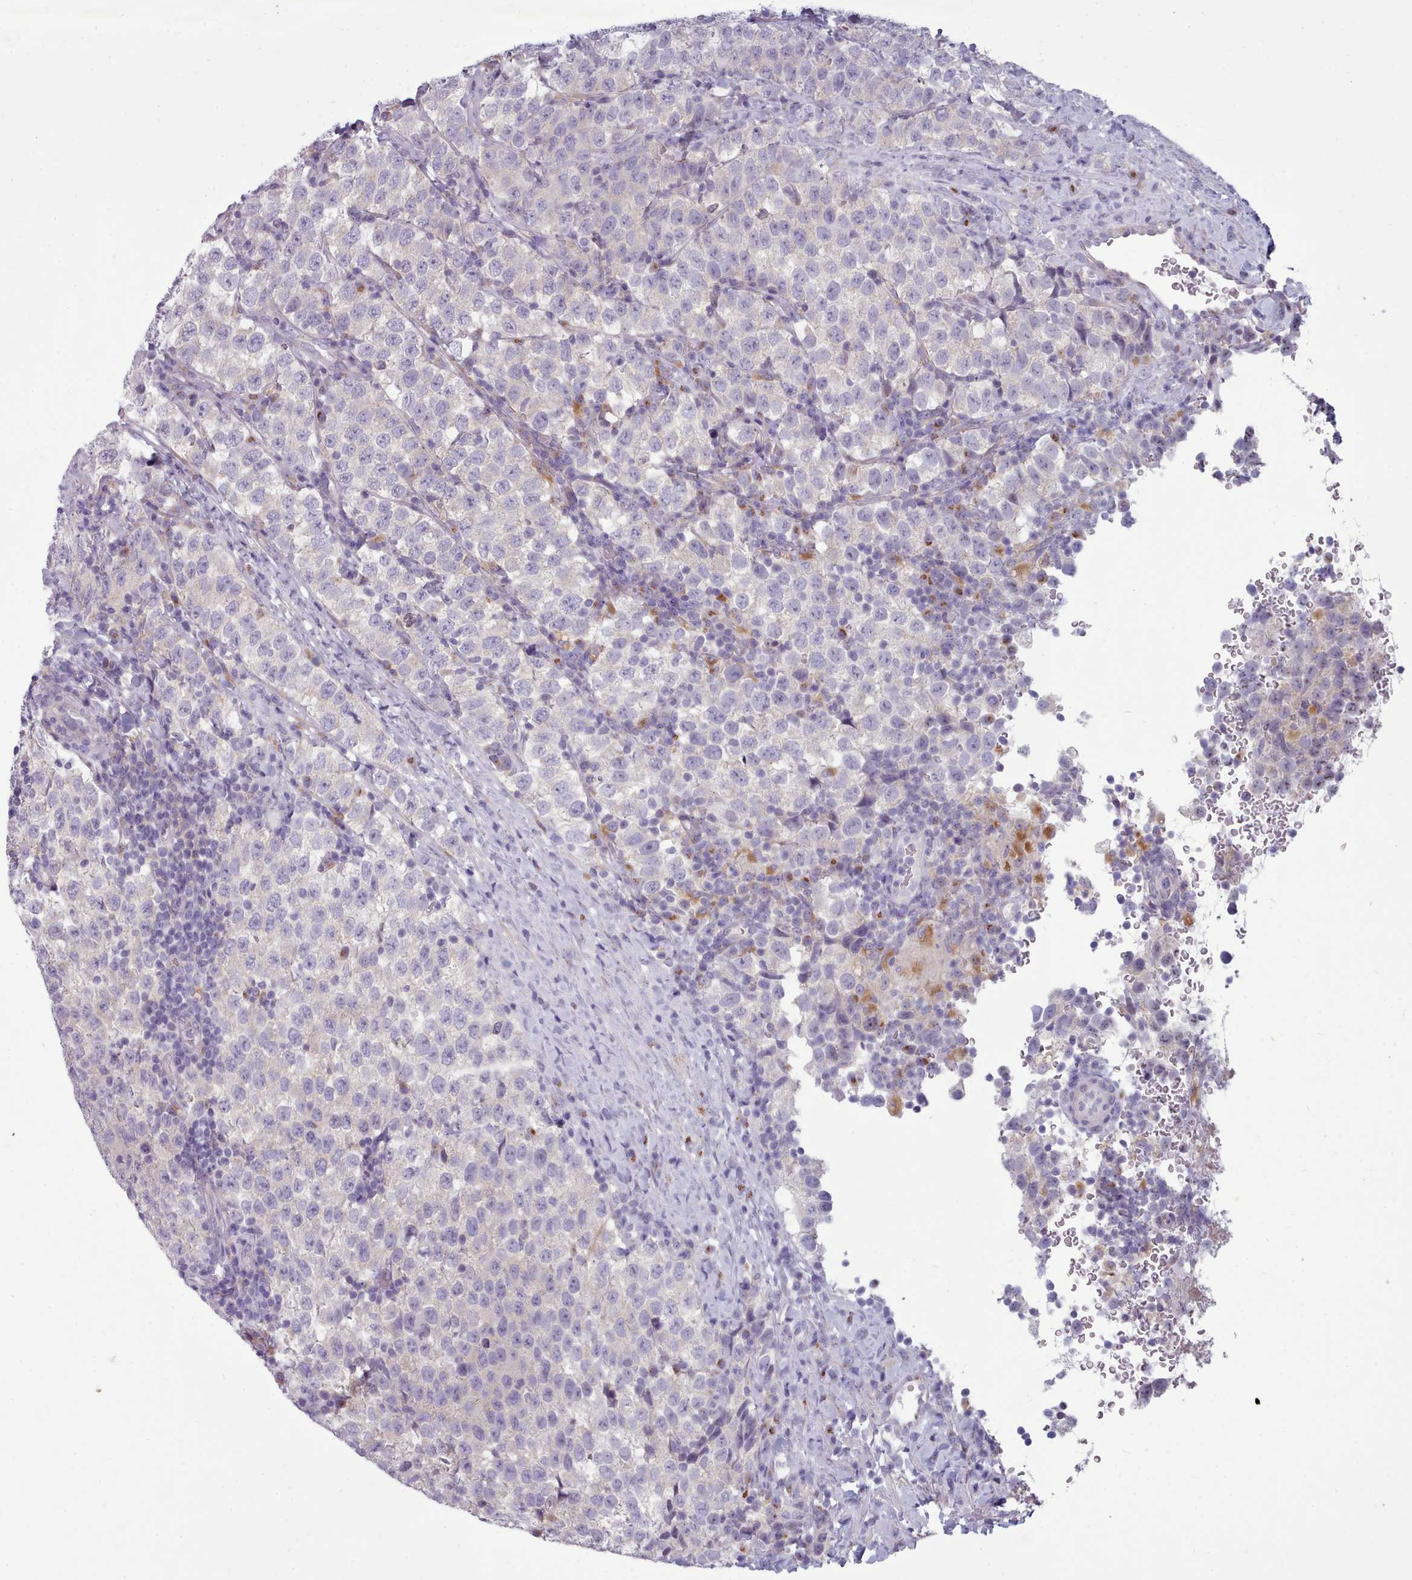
{"staining": {"intensity": "negative", "quantity": "none", "location": "none"}, "tissue": "testis cancer", "cell_type": "Tumor cells", "image_type": "cancer", "snomed": [{"axis": "morphology", "description": "Seminoma, NOS"}, {"axis": "topography", "description": "Testis"}], "caption": "The image shows no staining of tumor cells in testis seminoma.", "gene": "MYRFL", "patient": {"sex": "male", "age": 34}}